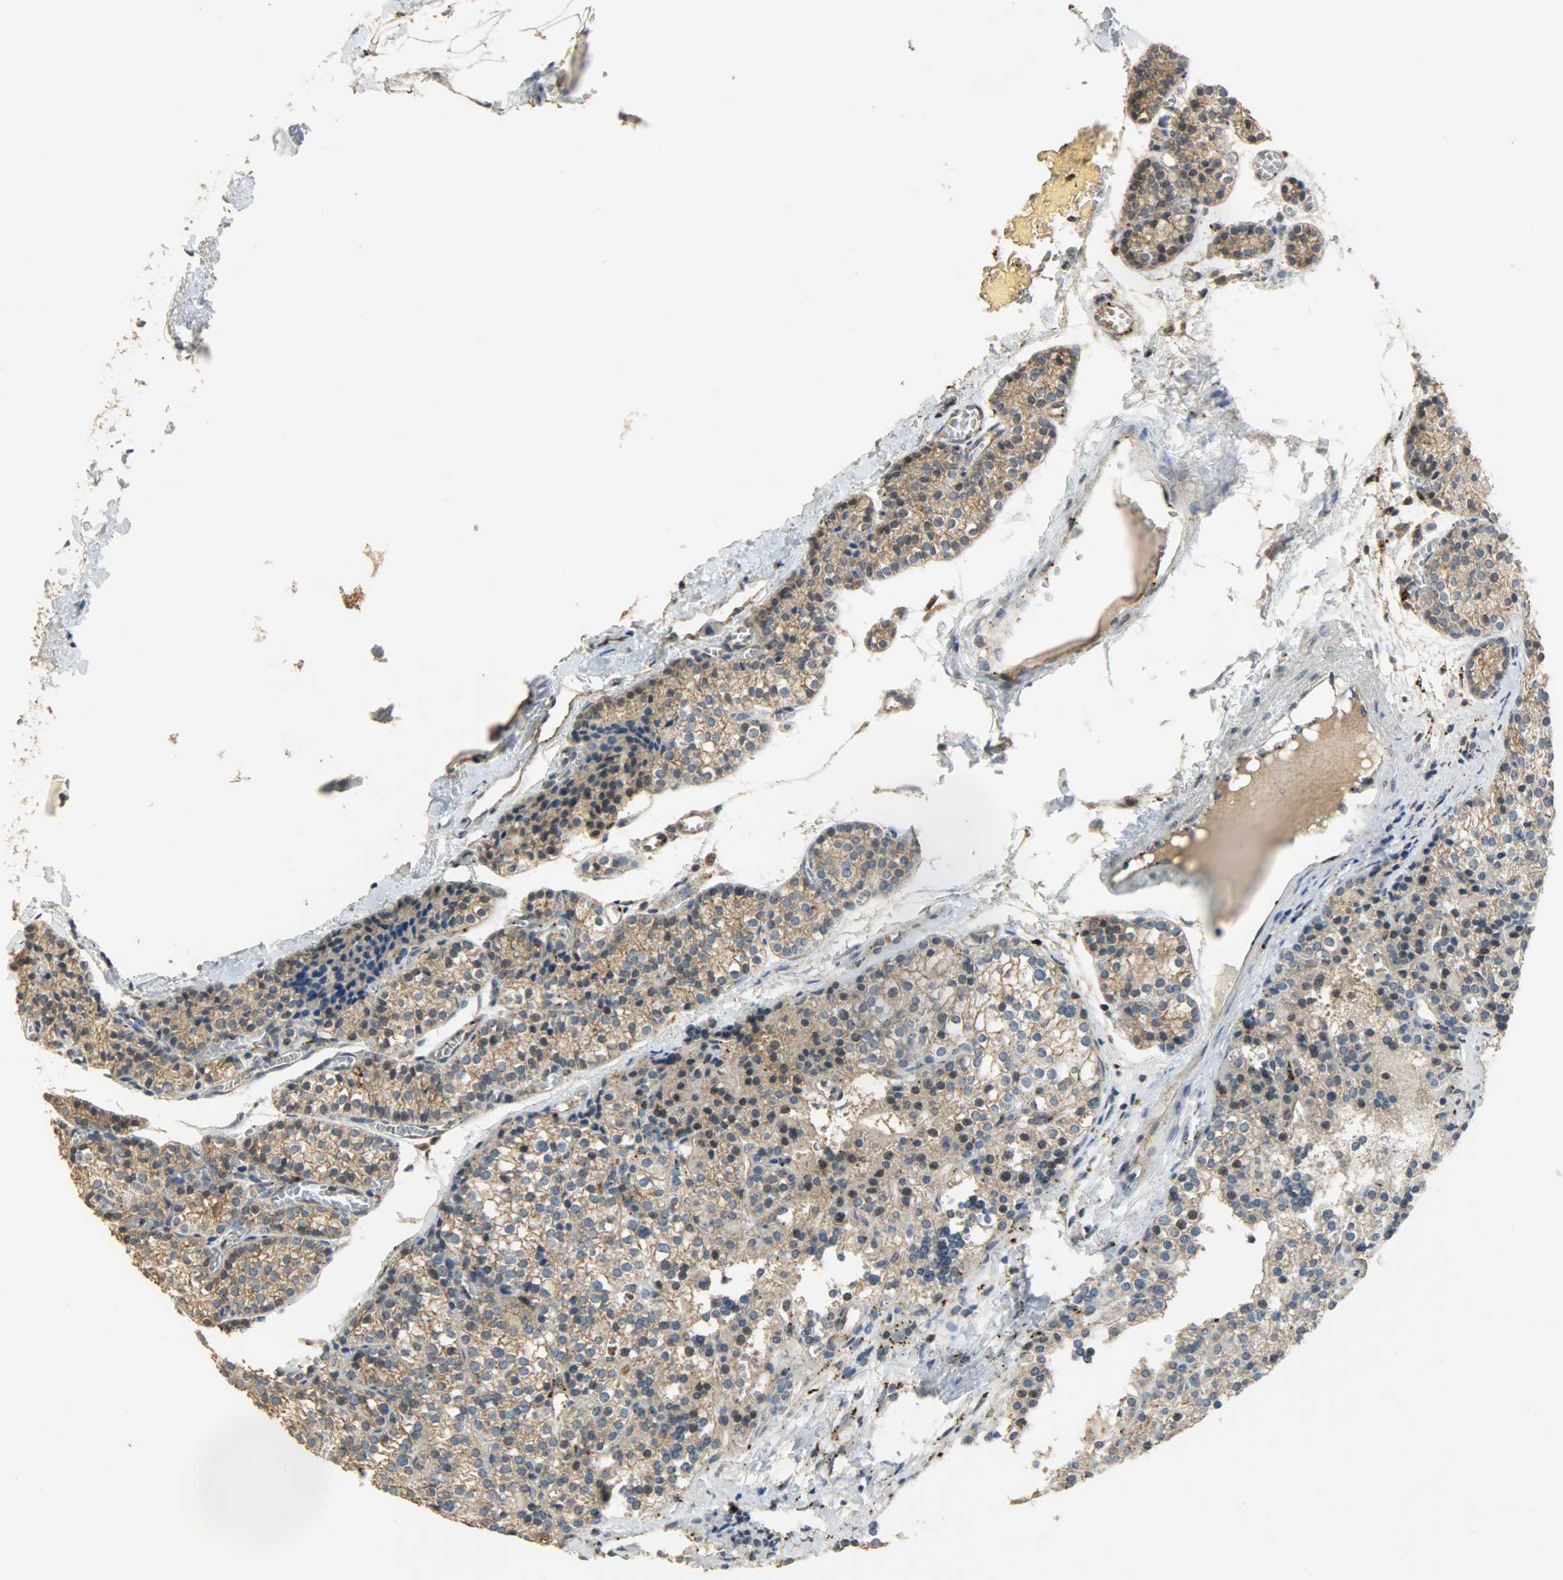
{"staining": {"intensity": "moderate", "quantity": ">75%", "location": "cytoplasmic/membranous"}, "tissue": "parathyroid gland", "cell_type": "Glandular cells", "image_type": "normal", "snomed": [{"axis": "morphology", "description": "Normal tissue, NOS"}, {"axis": "topography", "description": "Parathyroid gland"}], "caption": "An image showing moderate cytoplasmic/membranous staining in about >75% of glandular cells in benign parathyroid gland, as visualized by brown immunohistochemical staining.", "gene": "GIT2", "patient": {"sex": "female", "age": 50}}